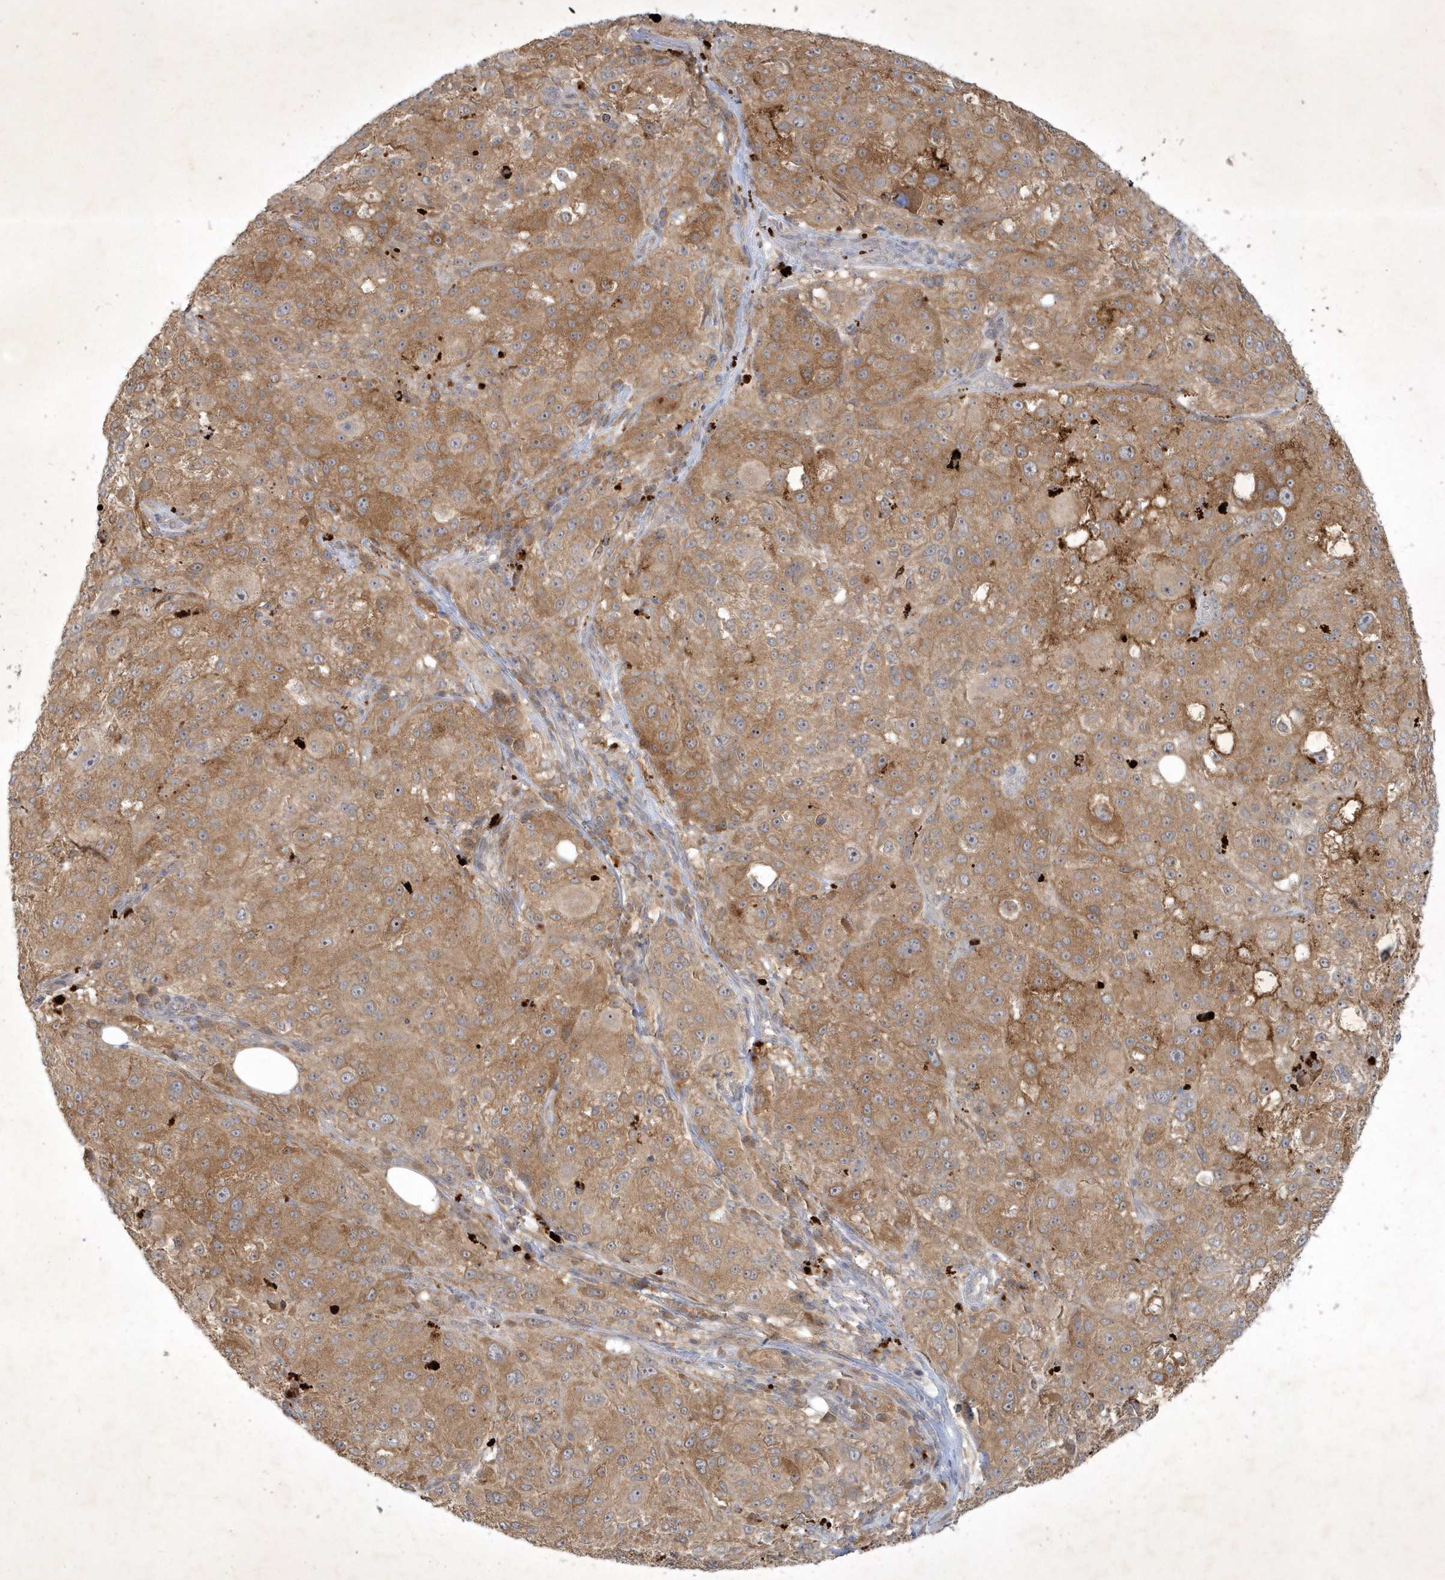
{"staining": {"intensity": "moderate", "quantity": ">75%", "location": "cytoplasmic/membranous"}, "tissue": "melanoma", "cell_type": "Tumor cells", "image_type": "cancer", "snomed": [{"axis": "morphology", "description": "Necrosis, NOS"}, {"axis": "morphology", "description": "Malignant melanoma, NOS"}, {"axis": "topography", "description": "Skin"}], "caption": "There is medium levels of moderate cytoplasmic/membranous positivity in tumor cells of melanoma, as demonstrated by immunohistochemical staining (brown color).", "gene": "BOD1", "patient": {"sex": "female", "age": 87}}